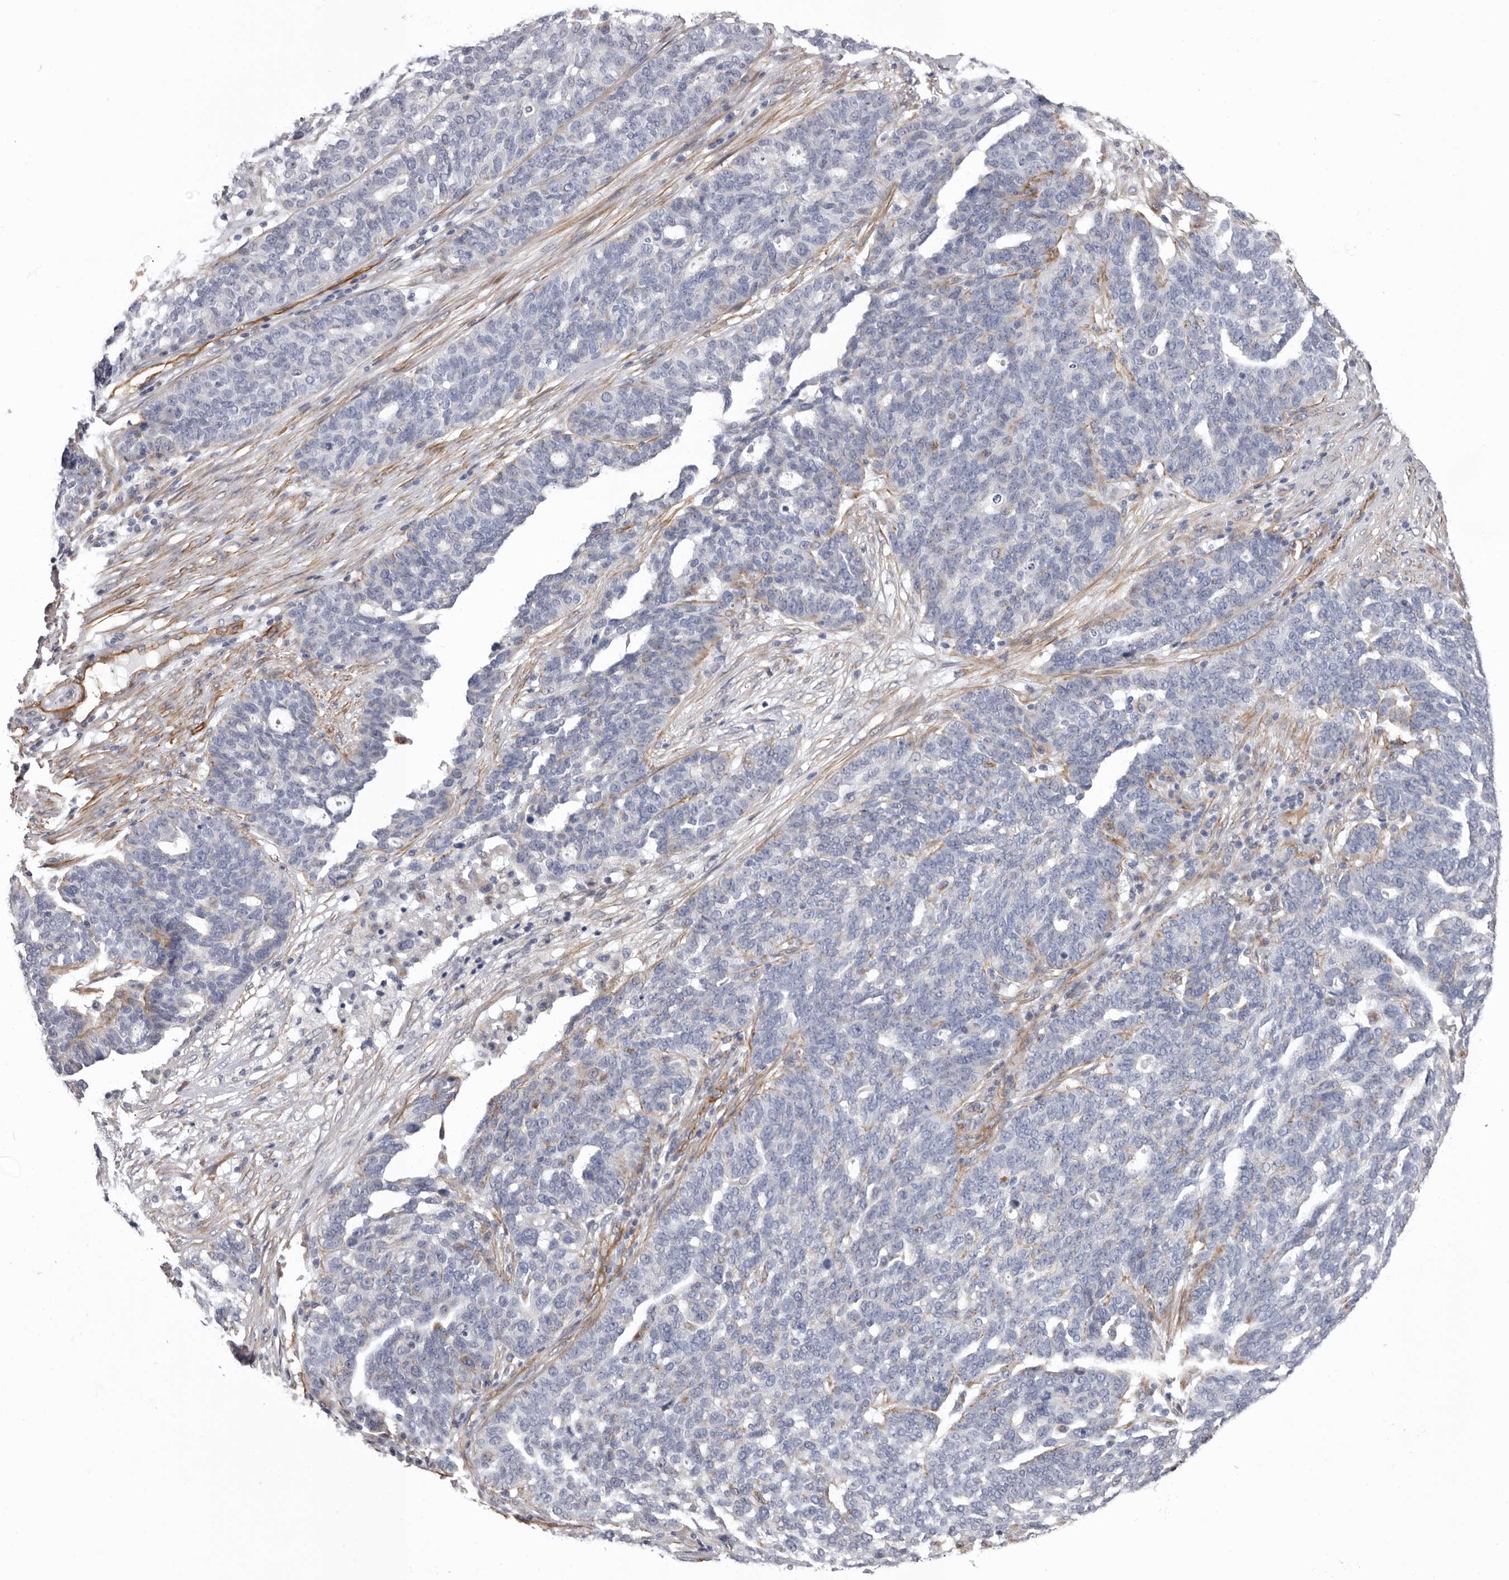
{"staining": {"intensity": "negative", "quantity": "none", "location": "none"}, "tissue": "ovarian cancer", "cell_type": "Tumor cells", "image_type": "cancer", "snomed": [{"axis": "morphology", "description": "Cystadenocarcinoma, serous, NOS"}, {"axis": "topography", "description": "Ovary"}], "caption": "Immunohistochemistry of human ovarian cancer exhibits no staining in tumor cells. The staining was performed using DAB to visualize the protein expression in brown, while the nuclei were stained in blue with hematoxylin (Magnification: 20x).", "gene": "ADGRL4", "patient": {"sex": "female", "age": 59}}